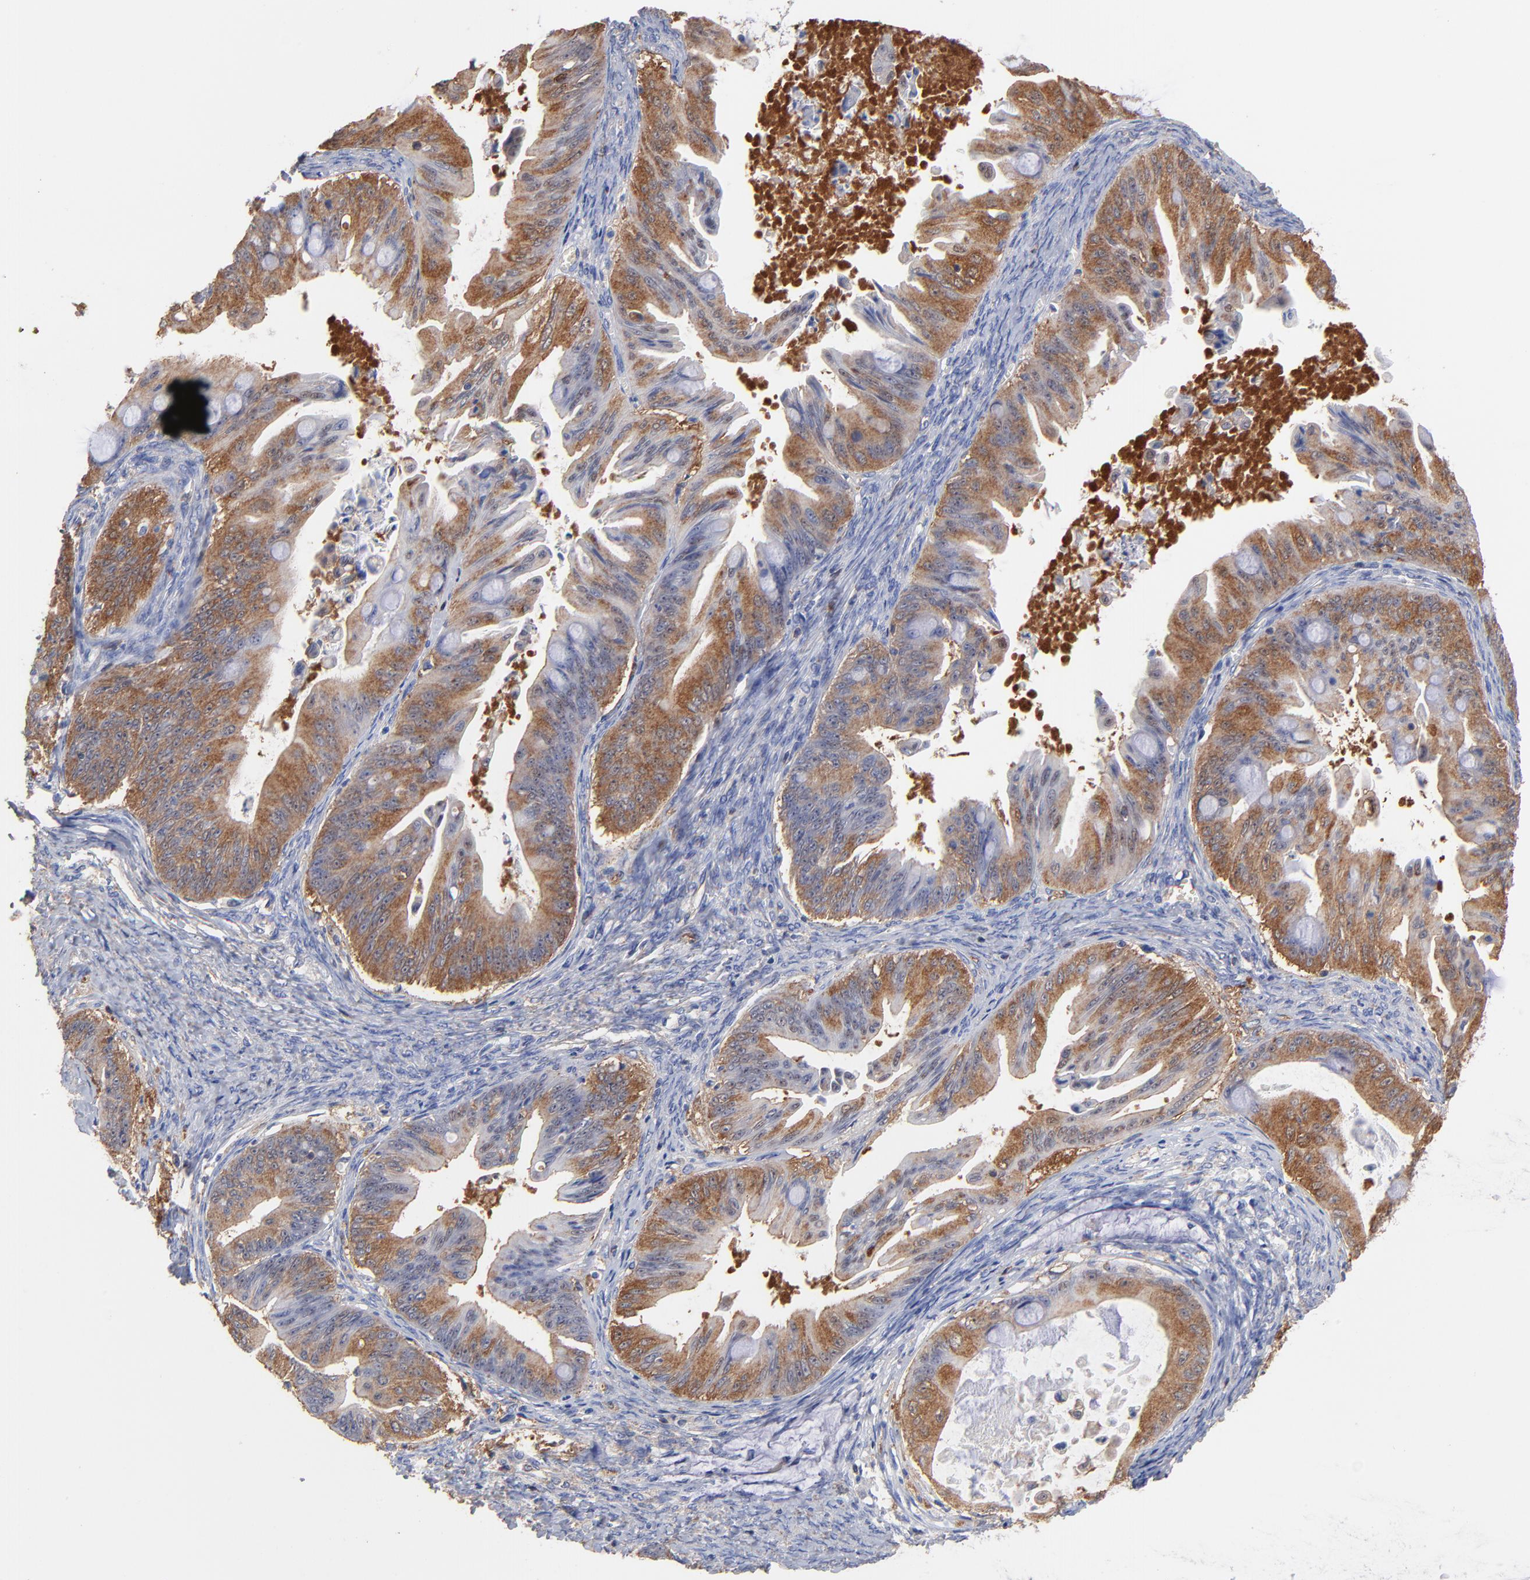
{"staining": {"intensity": "moderate", "quantity": ">75%", "location": "cytoplasmic/membranous"}, "tissue": "ovarian cancer", "cell_type": "Tumor cells", "image_type": "cancer", "snomed": [{"axis": "morphology", "description": "Cystadenocarcinoma, mucinous, NOS"}, {"axis": "topography", "description": "Ovary"}], "caption": "About >75% of tumor cells in human mucinous cystadenocarcinoma (ovarian) demonstrate moderate cytoplasmic/membranous protein expression as visualized by brown immunohistochemical staining.", "gene": "ASL", "patient": {"sex": "female", "age": 37}}